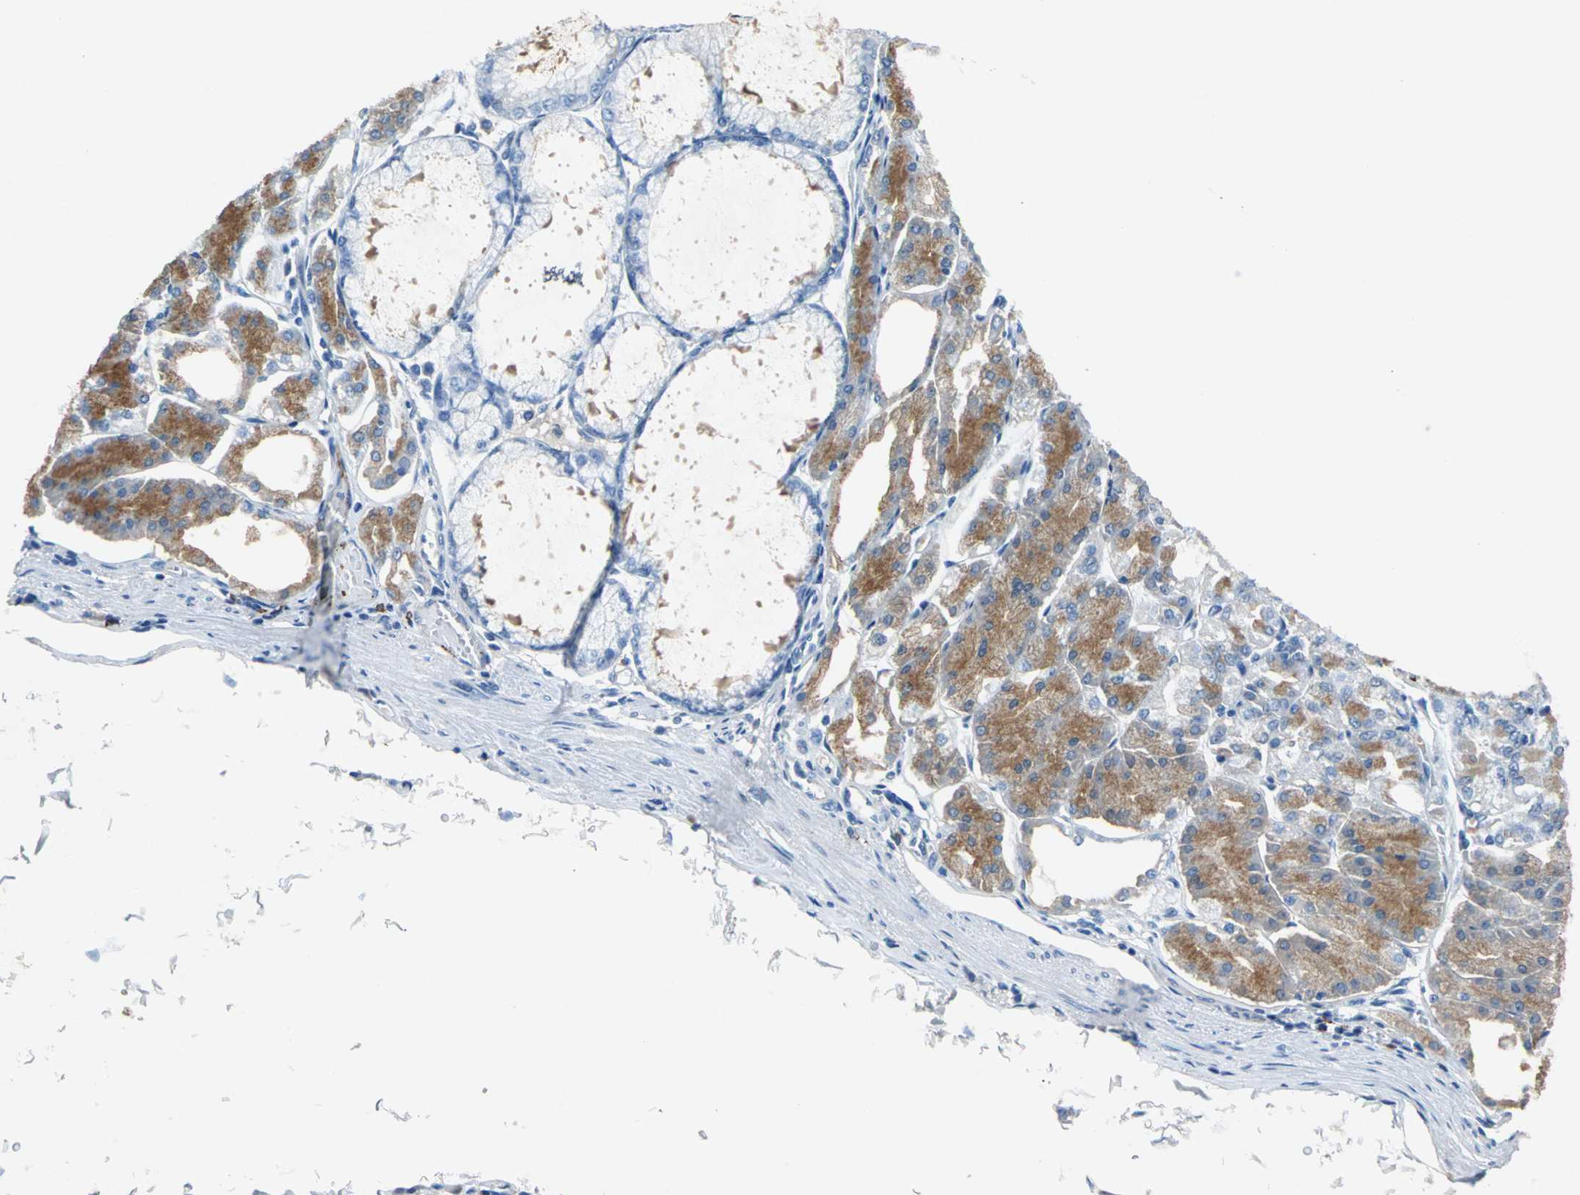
{"staining": {"intensity": "moderate", "quantity": "25%-75%", "location": "cytoplasmic/membranous"}, "tissue": "stomach", "cell_type": "Glandular cells", "image_type": "normal", "snomed": [{"axis": "morphology", "description": "Normal tissue, NOS"}, {"axis": "topography", "description": "Stomach, lower"}], "caption": "Immunohistochemistry of normal stomach exhibits medium levels of moderate cytoplasmic/membranous expression in approximately 25%-75% of glandular cells. (DAB (3,3'-diaminobenzidine) = brown stain, brightfield microscopy at high magnification).", "gene": "RPS13", "patient": {"sex": "male", "age": 71}}